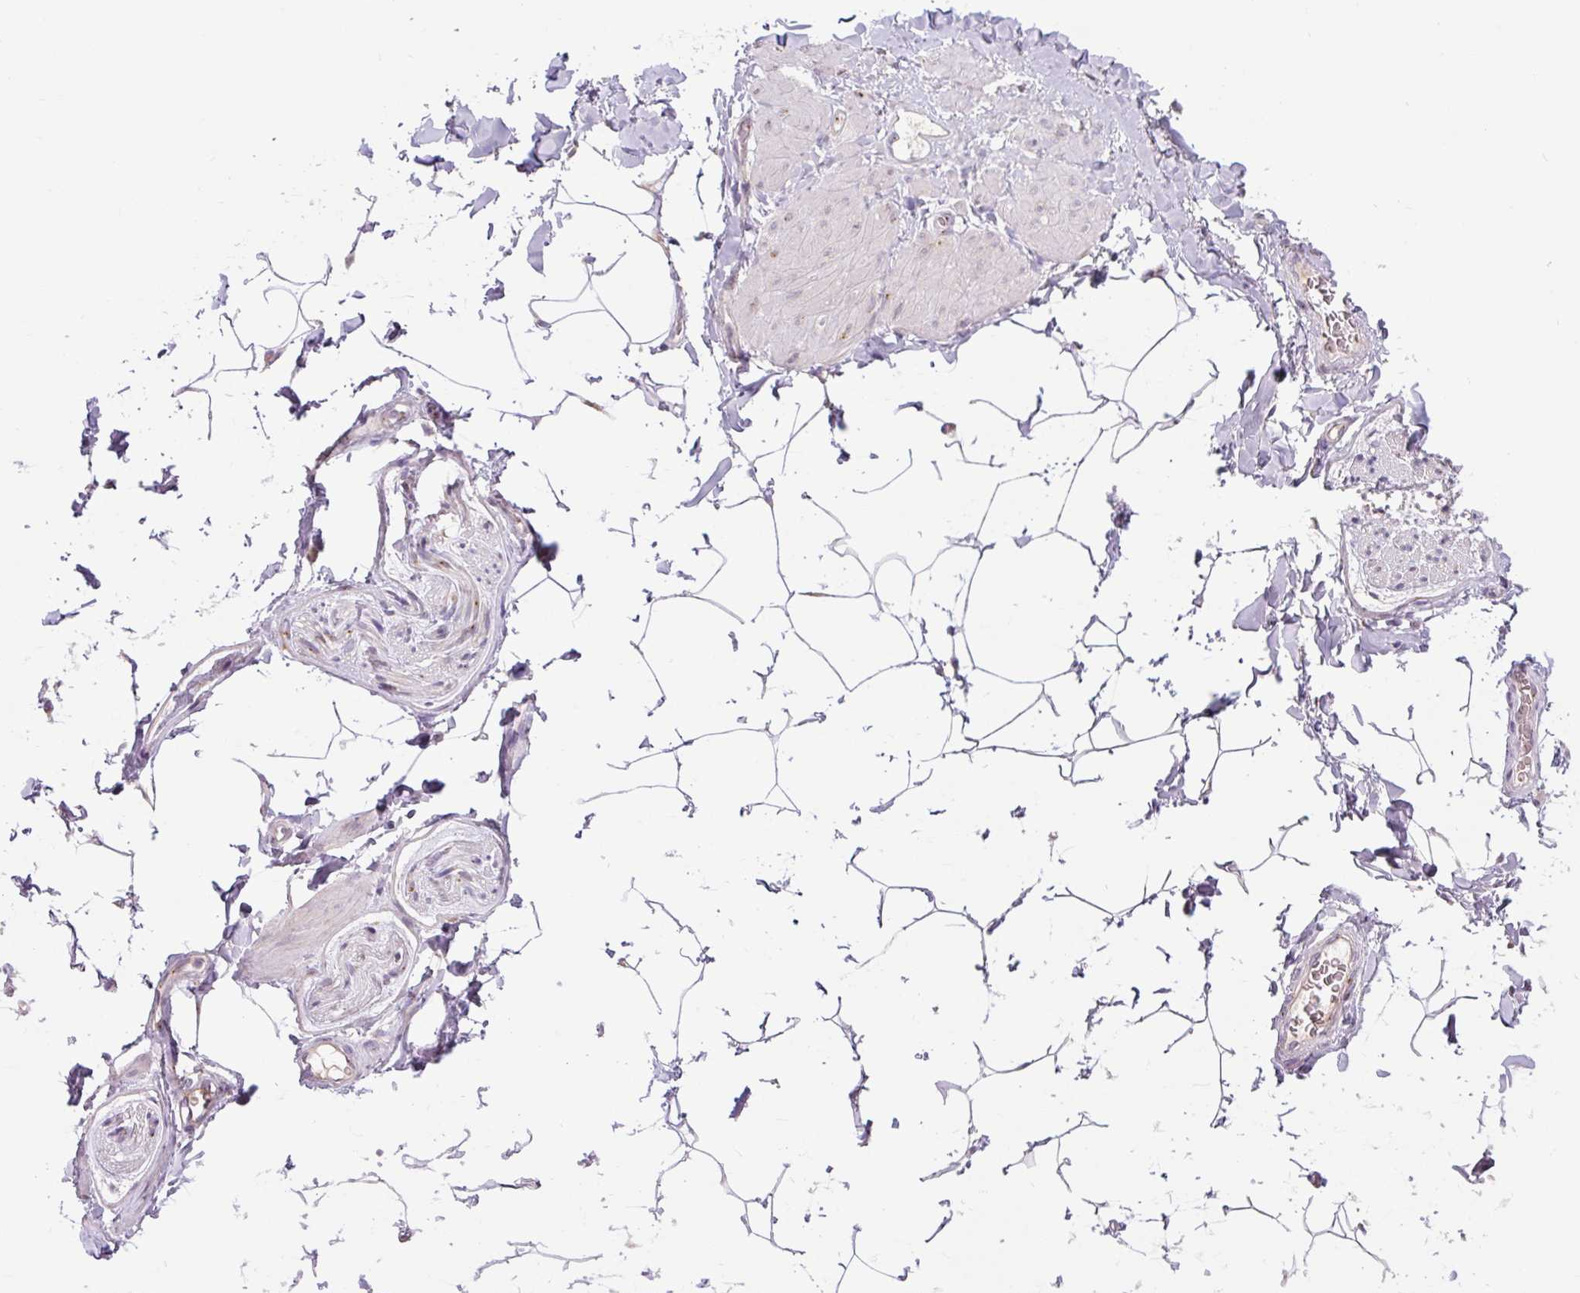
{"staining": {"intensity": "negative", "quantity": "none", "location": "none"}, "tissue": "adipose tissue", "cell_type": "Adipocytes", "image_type": "normal", "snomed": [{"axis": "morphology", "description": "Normal tissue, NOS"}, {"axis": "topography", "description": "Vascular tissue"}, {"axis": "topography", "description": "Peripheral nerve tissue"}], "caption": "This is an immunohistochemistry (IHC) micrograph of normal human adipose tissue. There is no staining in adipocytes.", "gene": "PCM1", "patient": {"sex": "male", "age": 41}}